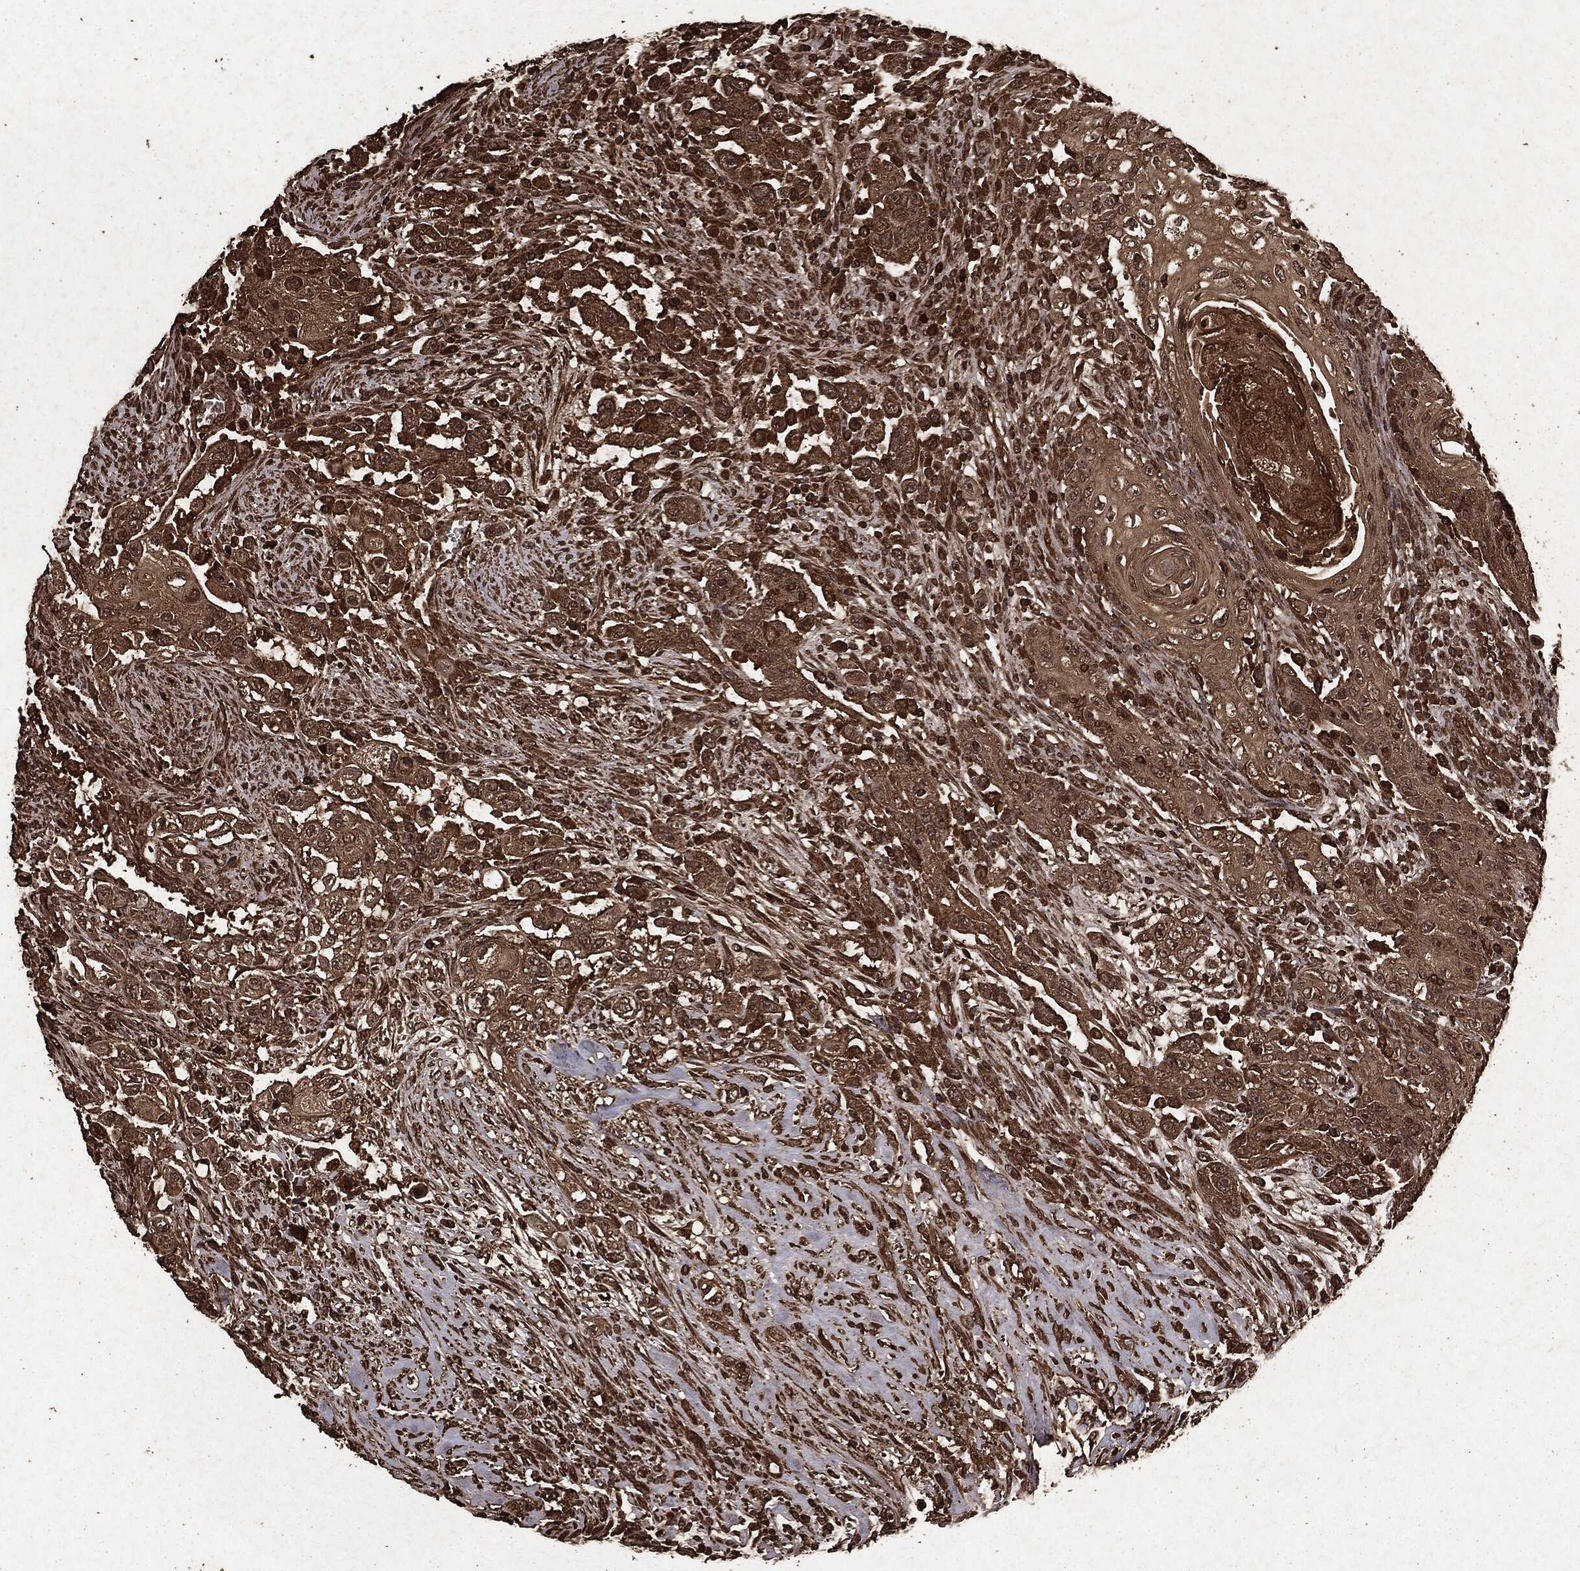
{"staining": {"intensity": "moderate", "quantity": ">75%", "location": "cytoplasmic/membranous"}, "tissue": "urothelial cancer", "cell_type": "Tumor cells", "image_type": "cancer", "snomed": [{"axis": "morphology", "description": "Urothelial carcinoma, High grade"}, {"axis": "topography", "description": "Urinary bladder"}], "caption": "Human urothelial carcinoma (high-grade) stained with a brown dye demonstrates moderate cytoplasmic/membranous positive positivity in about >75% of tumor cells.", "gene": "ARAF", "patient": {"sex": "female", "age": 56}}